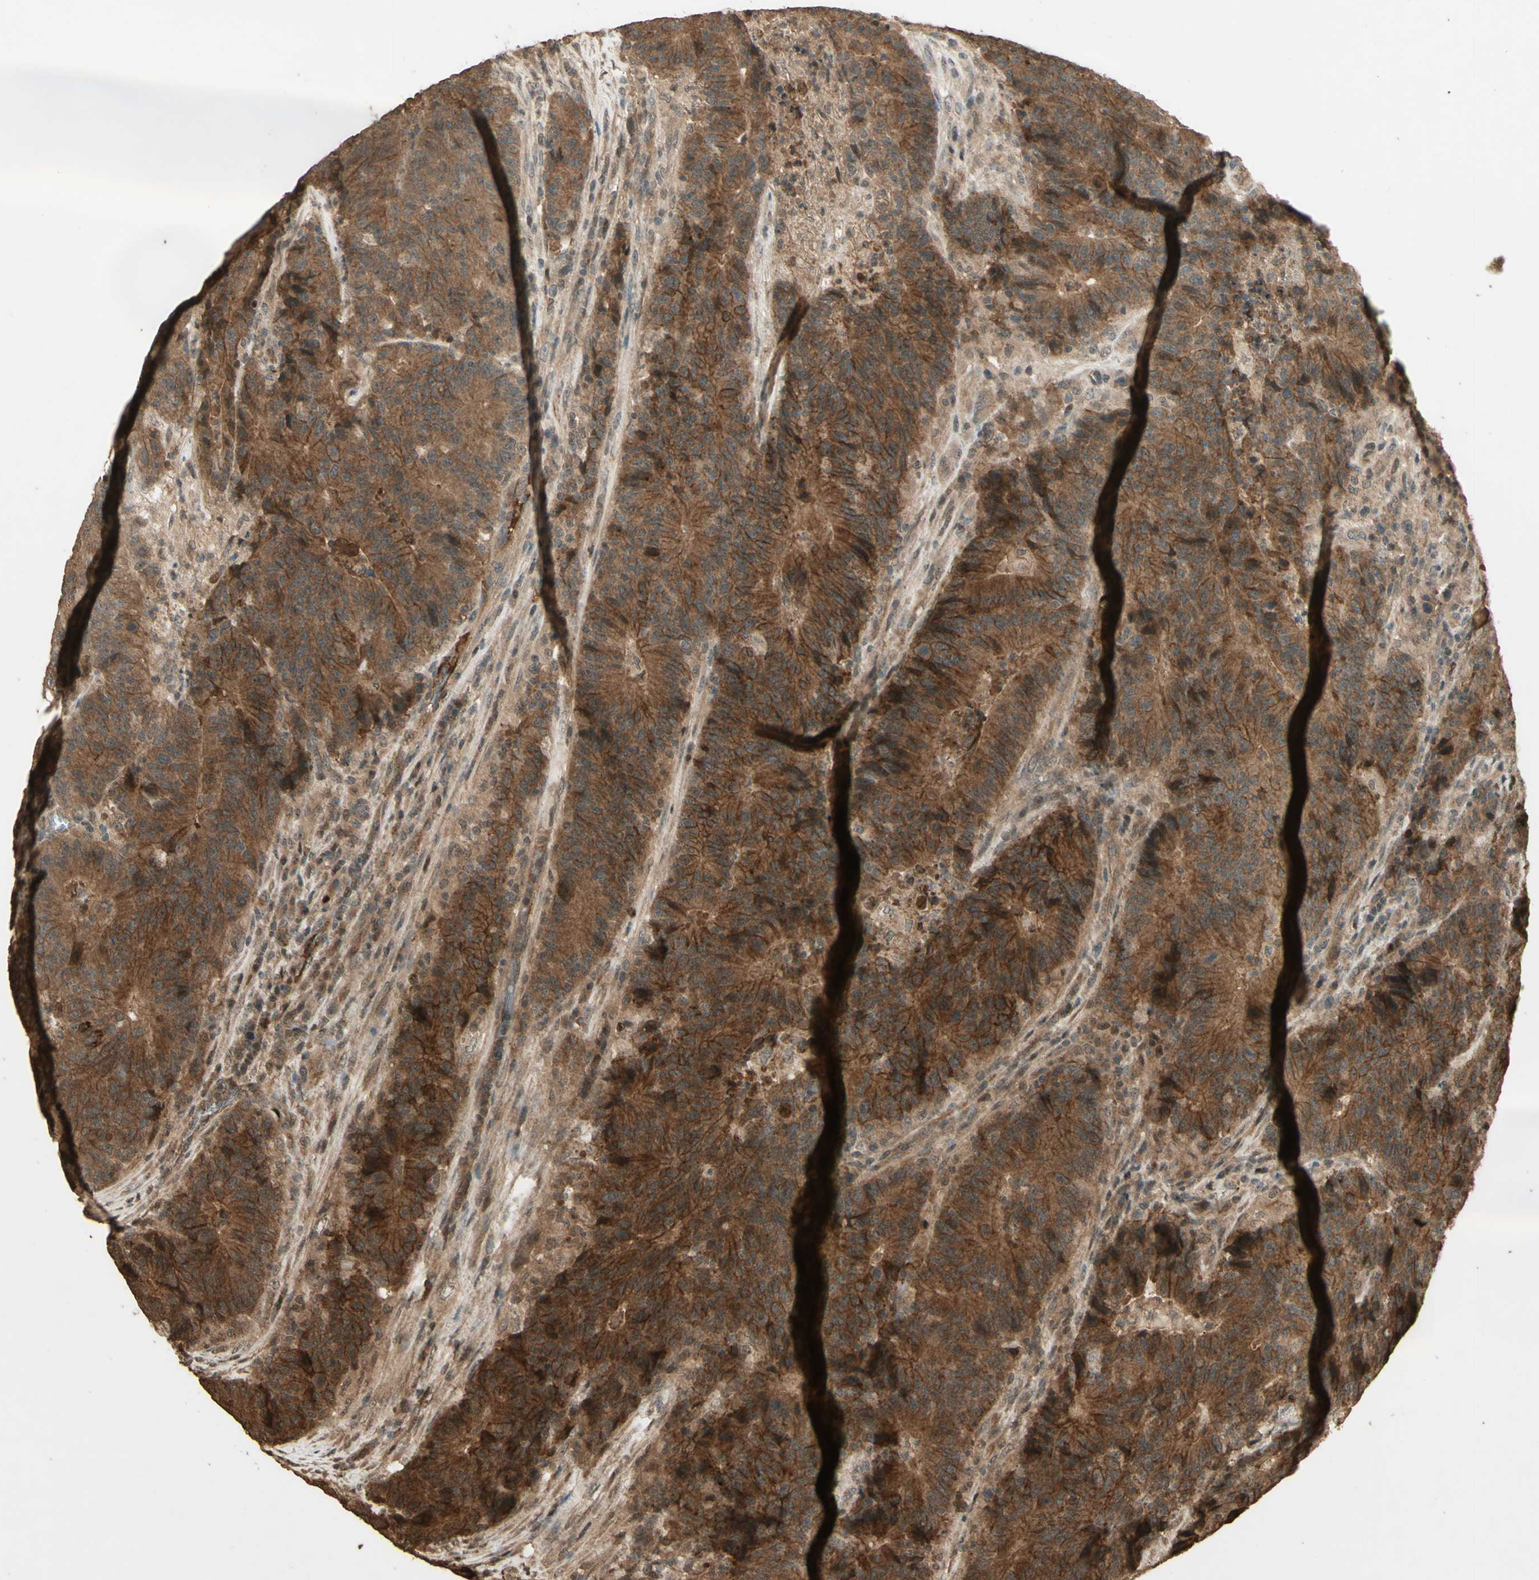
{"staining": {"intensity": "moderate", "quantity": ">75%", "location": "cytoplasmic/membranous"}, "tissue": "colorectal cancer", "cell_type": "Tumor cells", "image_type": "cancer", "snomed": [{"axis": "morphology", "description": "Normal tissue, NOS"}, {"axis": "morphology", "description": "Adenocarcinoma, NOS"}, {"axis": "topography", "description": "Colon"}], "caption": "Protein staining of colorectal adenocarcinoma tissue displays moderate cytoplasmic/membranous staining in approximately >75% of tumor cells.", "gene": "SMAD9", "patient": {"sex": "female", "age": 75}}